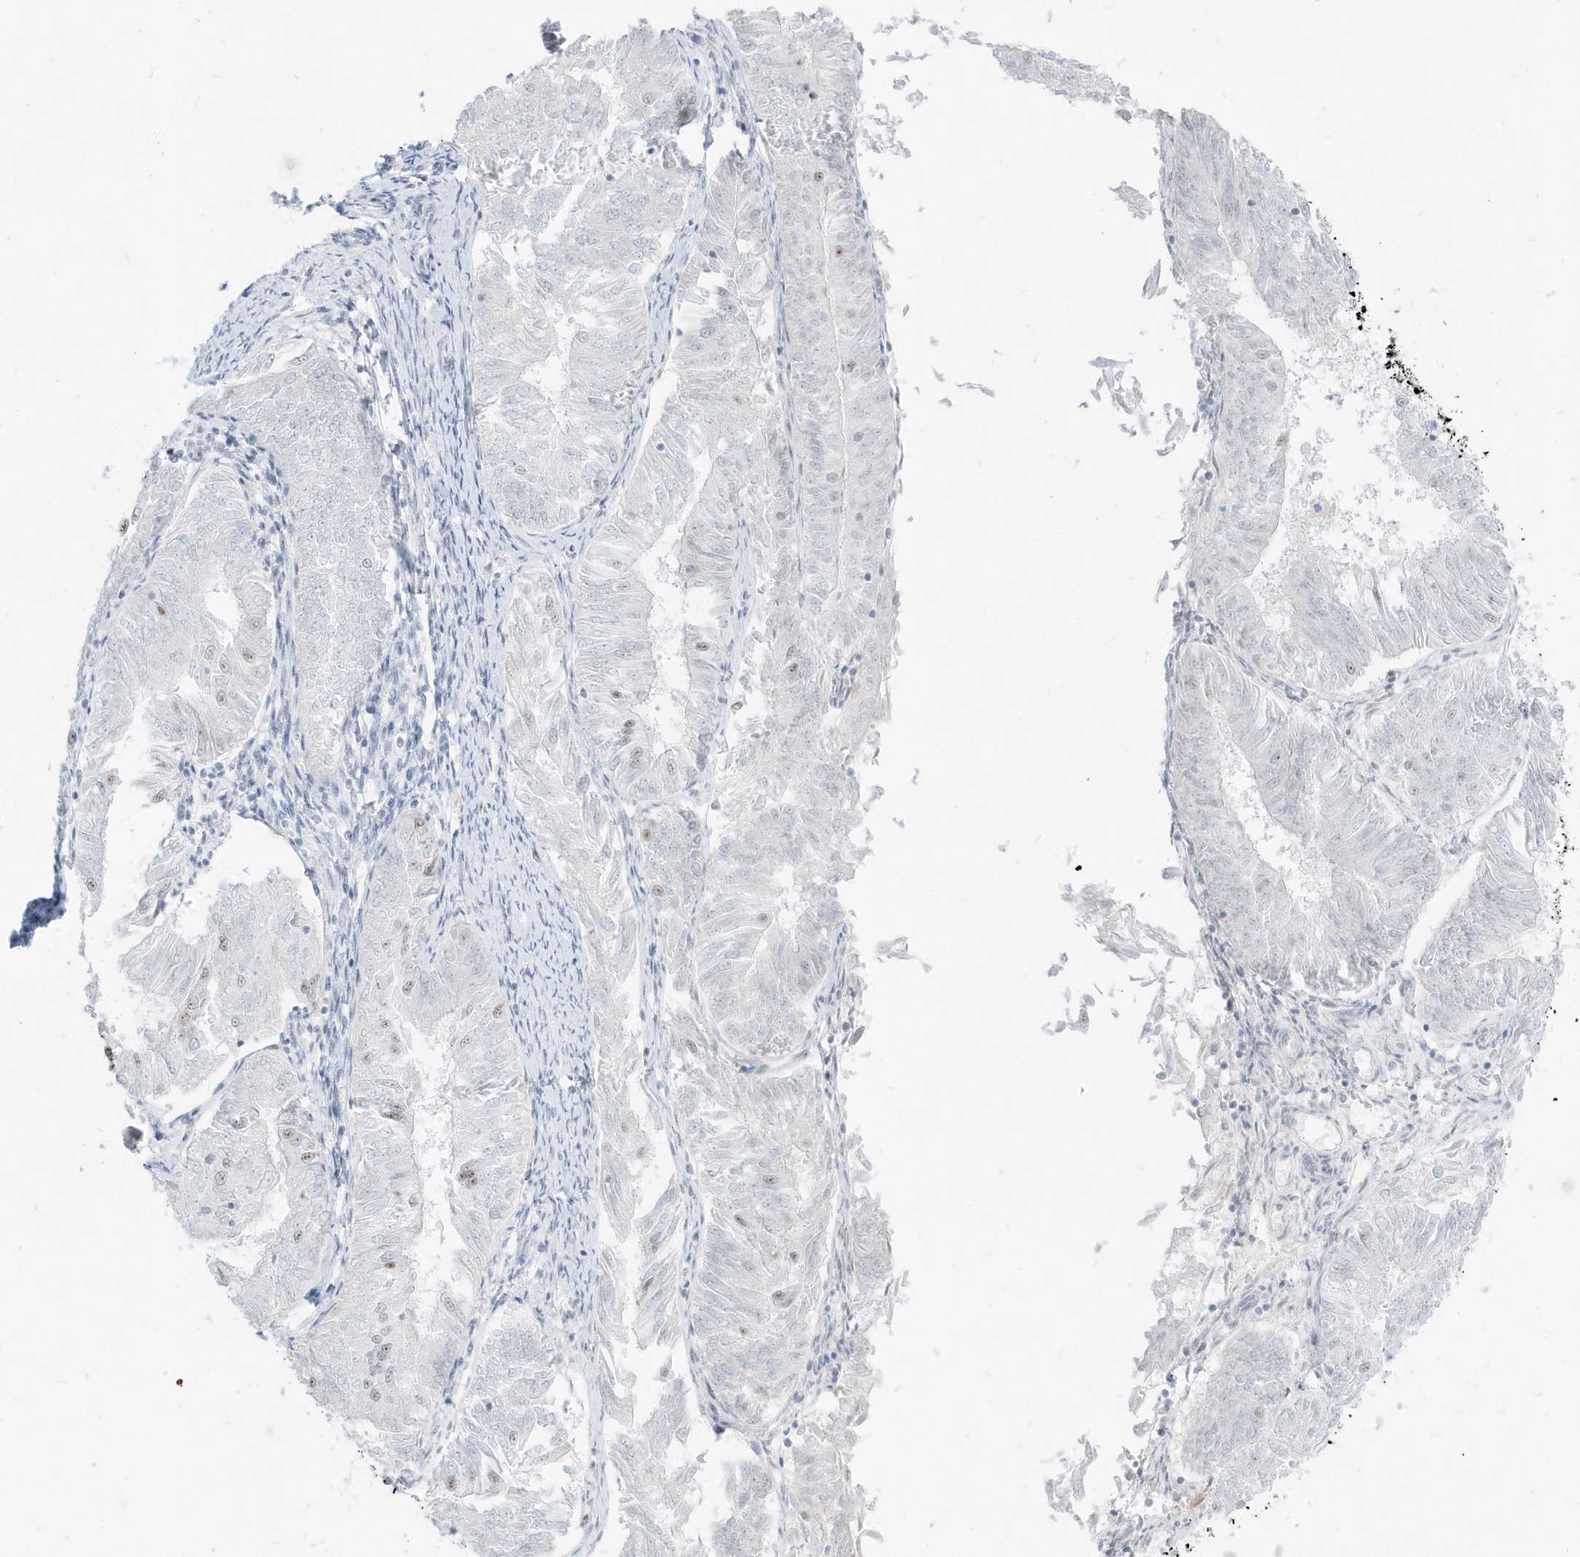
{"staining": {"intensity": "moderate", "quantity": "<25%", "location": "nuclear"}, "tissue": "endometrial cancer", "cell_type": "Tumor cells", "image_type": "cancer", "snomed": [{"axis": "morphology", "description": "Adenocarcinoma, NOS"}, {"axis": "topography", "description": "Endometrium"}], "caption": "There is low levels of moderate nuclear expression in tumor cells of endometrial cancer, as demonstrated by immunohistochemical staining (brown color).", "gene": "PLEKHN1", "patient": {"sex": "female", "age": 58}}